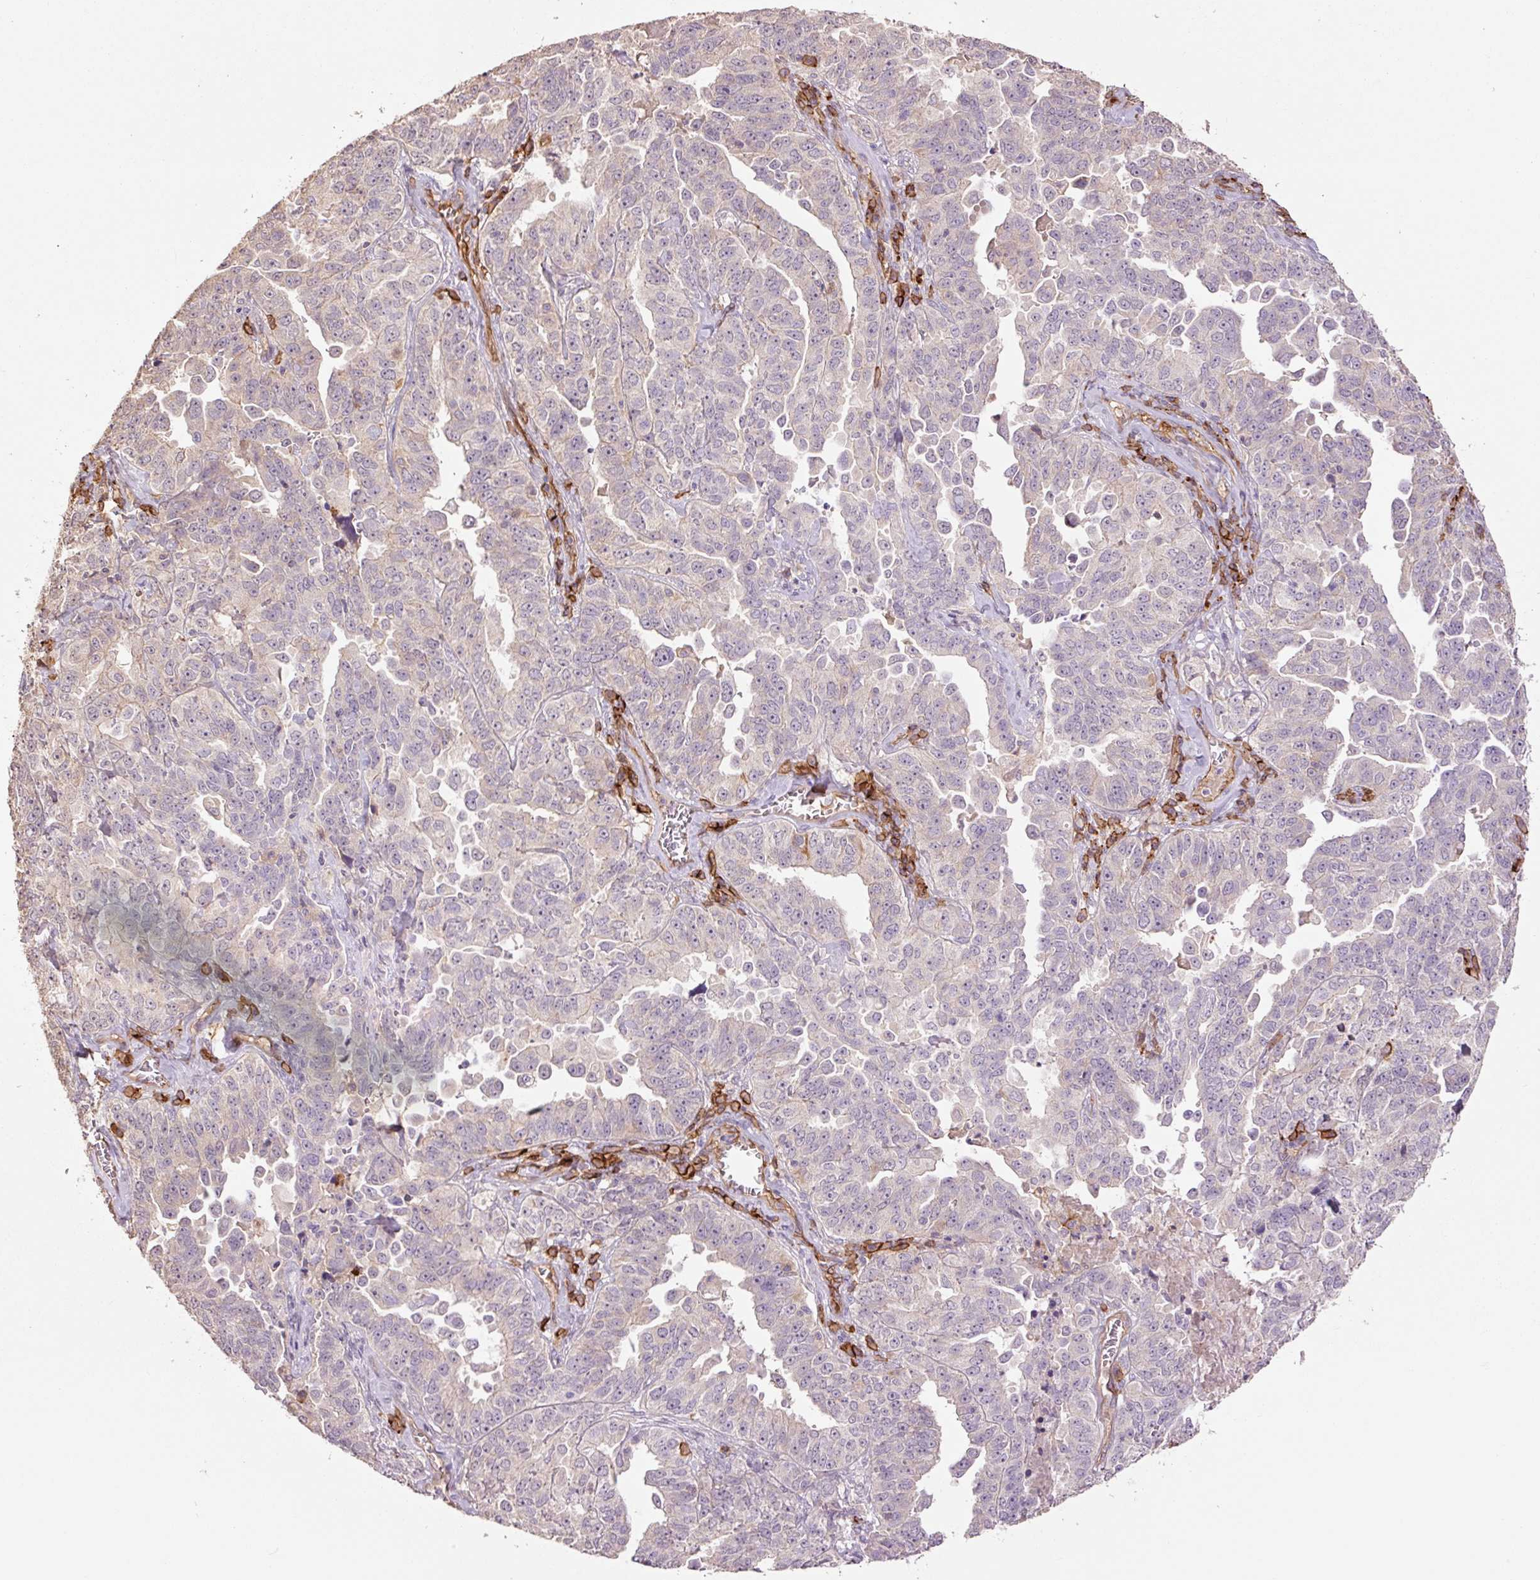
{"staining": {"intensity": "negative", "quantity": "none", "location": "none"}, "tissue": "ovarian cancer", "cell_type": "Tumor cells", "image_type": "cancer", "snomed": [{"axis": "morphology", "description": "Carcinoma, endometroid"}, {"axis": "topography", "description": "Ovary"}], "caption": "An image of ovarian cancer (endometroid carcinoma) stained for a protein reveals no brown staining in tumor cells. Brightfield microscopy of immunohistochemistry (IHC) stained with DAB (brown) and hematoxylin (blue), captured at high magnification.", "gene": "SLC1A4", "patient": {"sex": "female", "age": 62}}